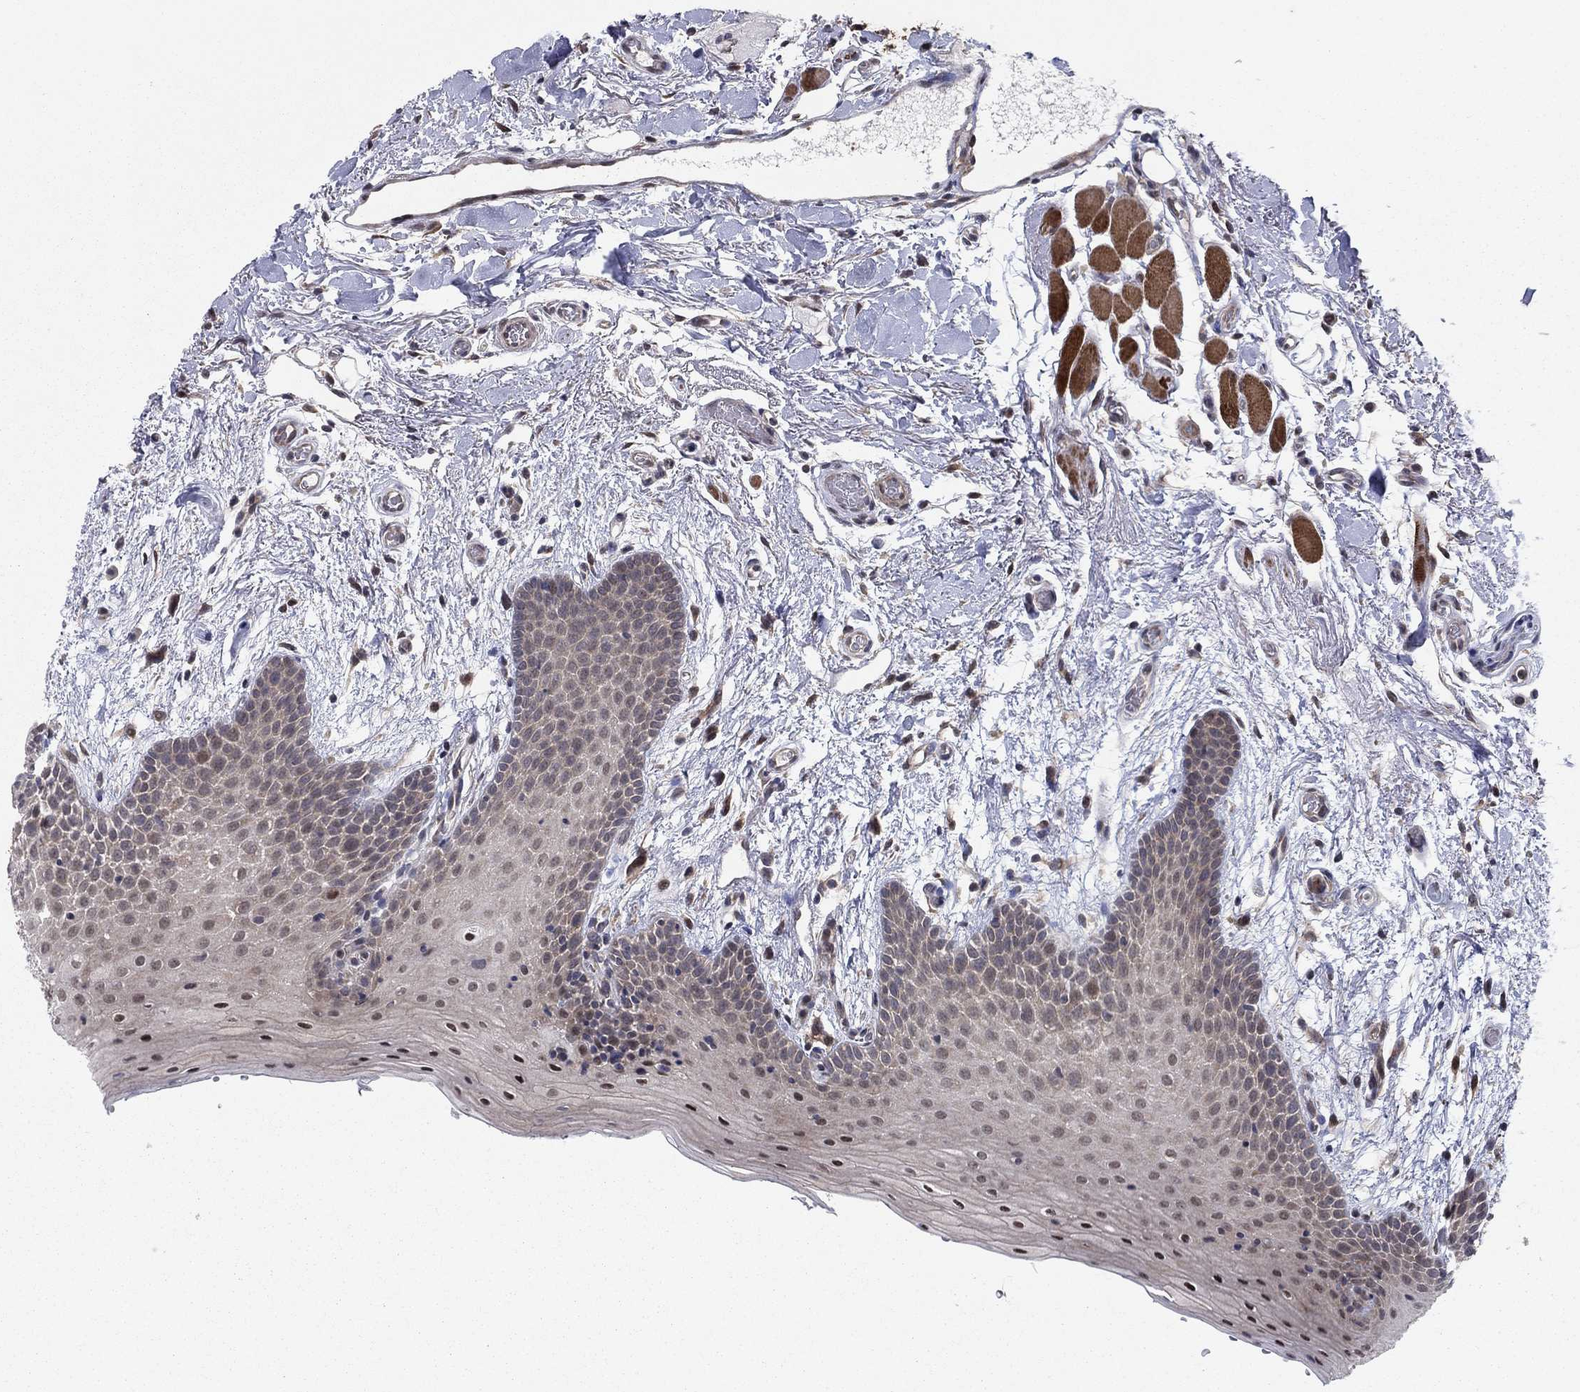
{"staining": {"intensity": "moderate", "quantity": "<25%", "location": "cytoplasmic/membranous,nuclear"}, "tissue": "oral mucosa", "cell_type": "Squamous epithelial cells", "image_type": "normal", "snomed": [{"axis": "morphology", "description": "Normal tissue, NOS"}, {"axis": "topography", "description": "Oral tissue"}, {"axis": "topography", "description": "Tounge, NOS"}], "caption": "Immunohistochemistry histopathology image of unremarkable oral mucosa: oral mucosa stained using immunohistochemistry (IHC) exhibits low levels of moderate protein expression localized specifically in the cytoplasmic/membranous,nuclear of squamous epithelial cells, appearing as a cytoplasmic/membranous,nuclear brown color.", "gene": "PSMC1", "patient": {"sex": "female", "age": 86}}